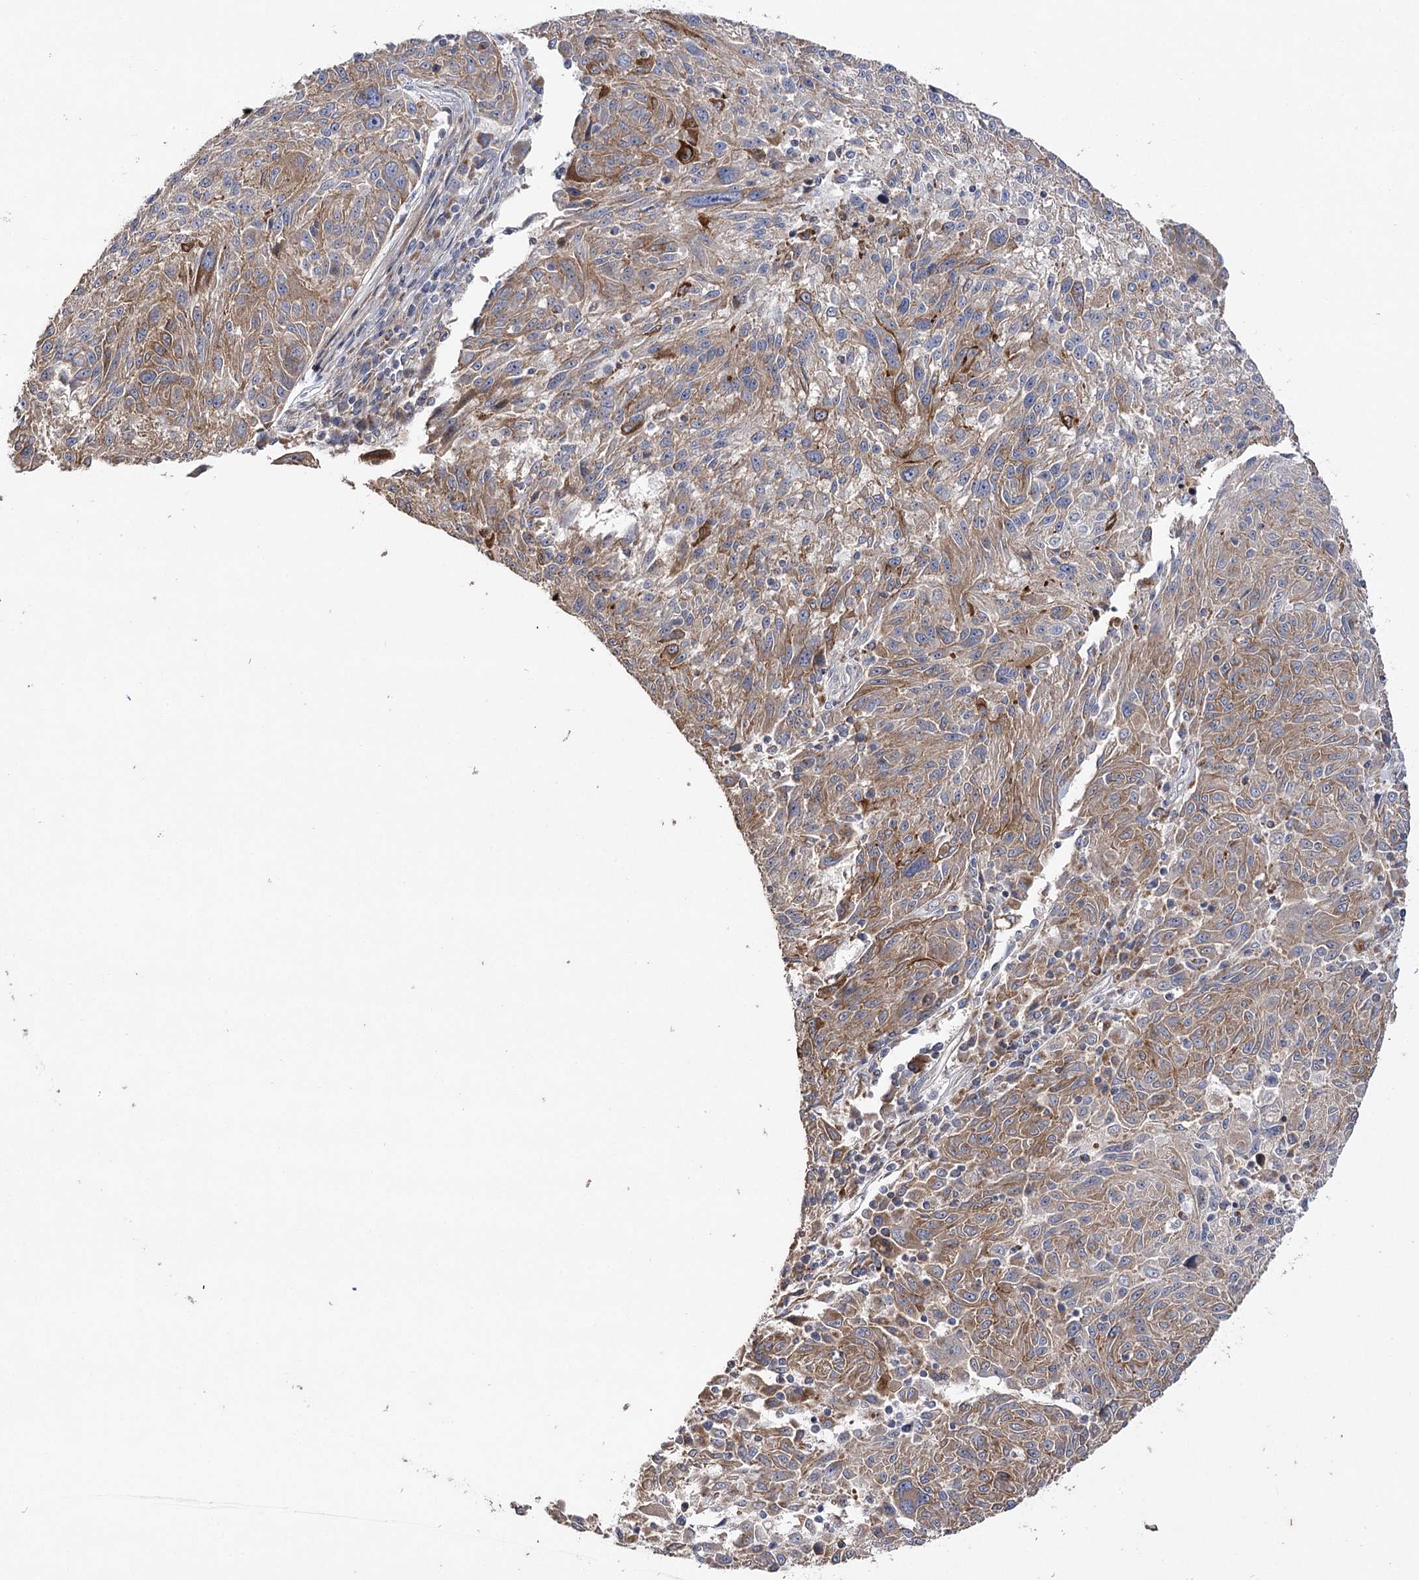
{"staining": {"intensity": "moderate", "quantity": ">75%", "location": "cytoplasmic/membranous"}, "tissue": "melanoma", "cell_type": "Tumor cells", "image_type": "cancer", "snomed": [{"axis": "morphology", "description": "Malignant melanoma, NOS"}, {"axis": "topography", "description": "Skin"}], "caption": "The histopathology image shows staining of malignant melanoma, revealing moderate cytoplasmic/membranous protein positivity (brown color) within tumor cells.", "gene": "OBSL1", "patient": {"sex": "male", "age": 53}}